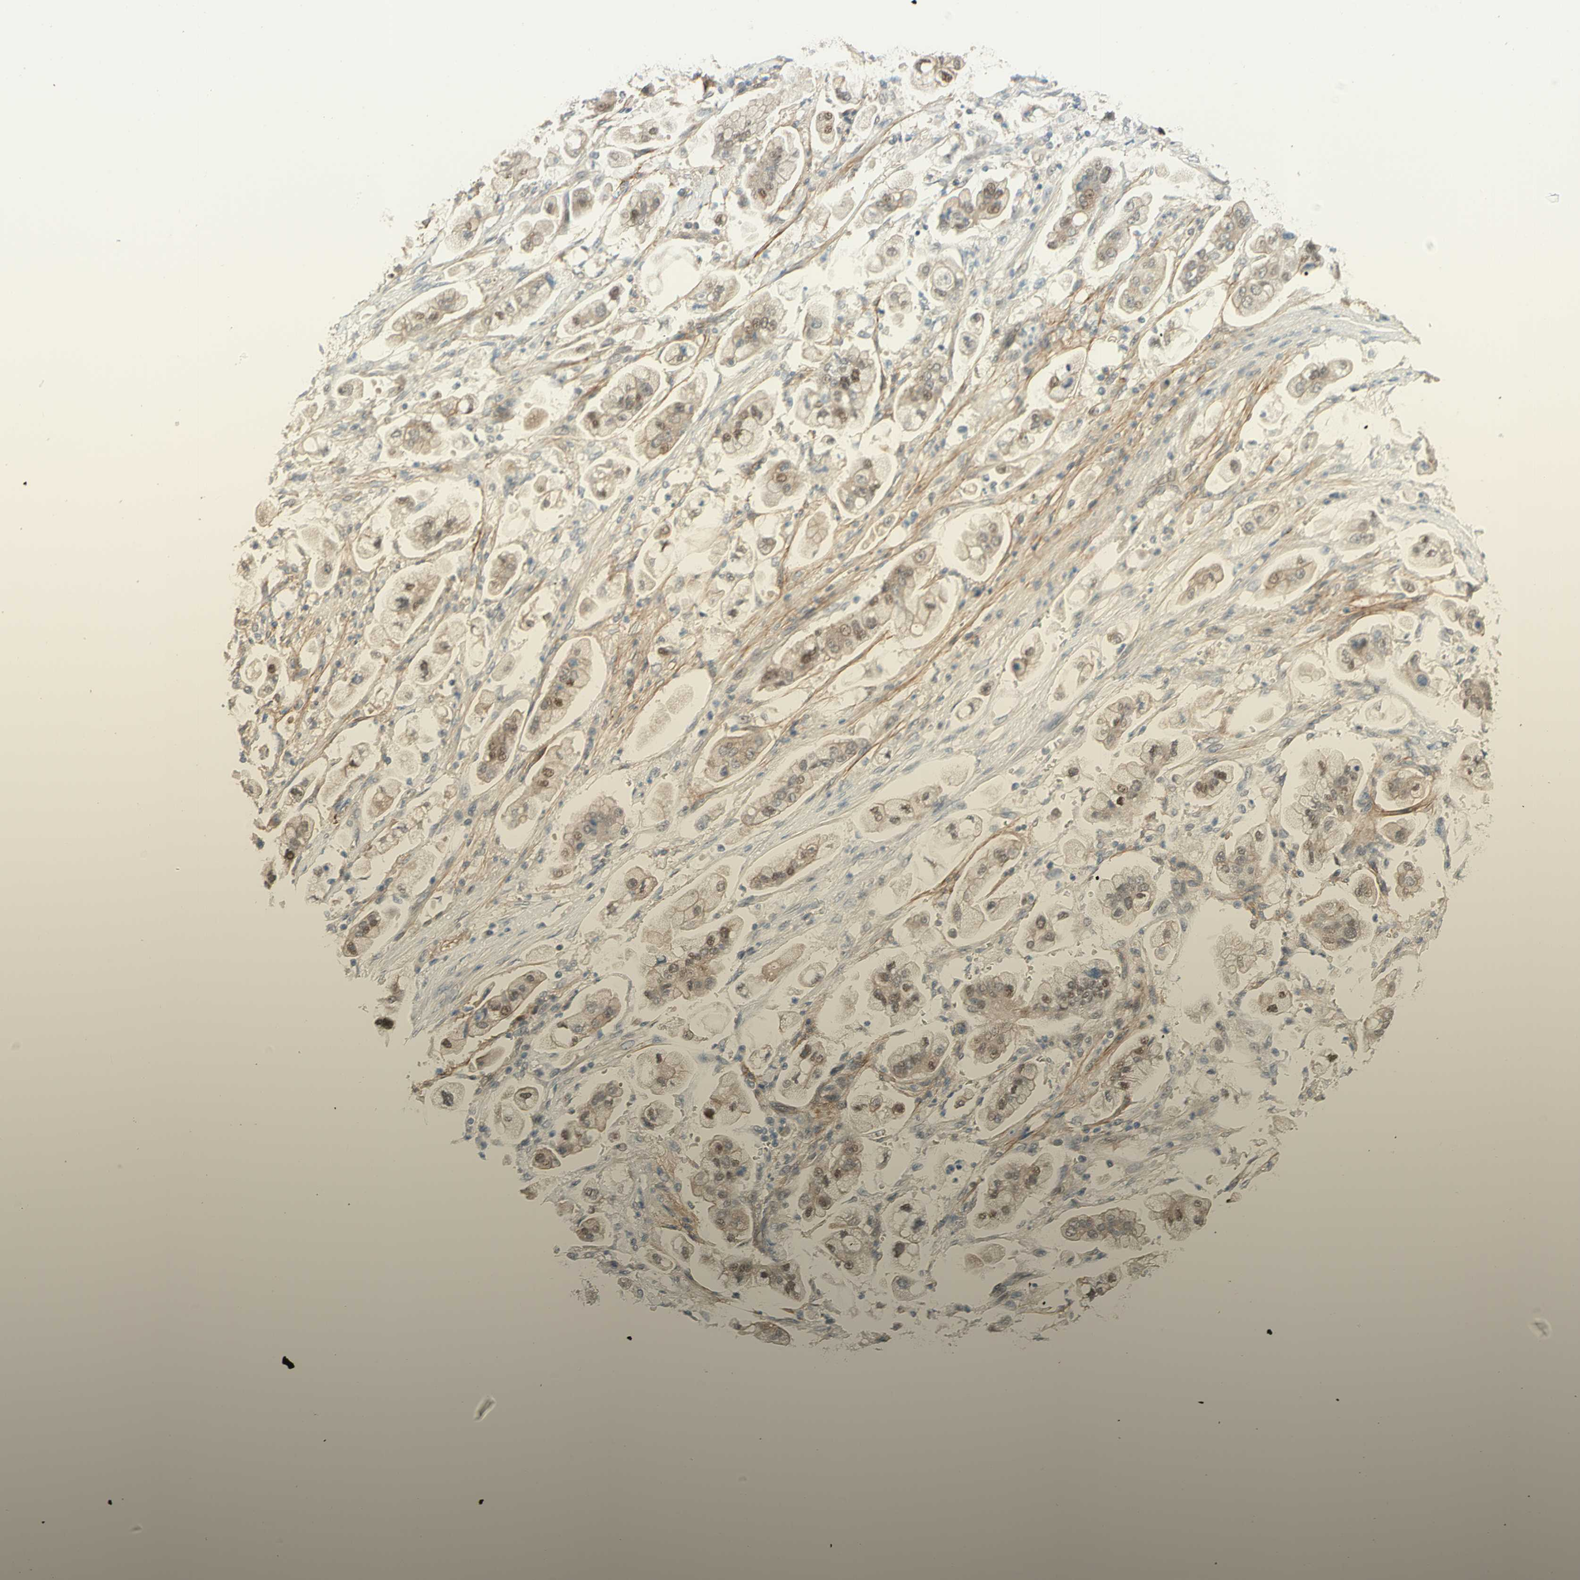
{"staining": {"intensity": "weak", "quantity": "25%-75%", "location": "cytoplasmic/membranous,nuclear"}, "tissue": "stomach cancer", "cell_type": "Tumor cells", "image_type": "cancer", "snomed": [{"axis": "morphology", "description": "Adenocarcinoma, NOS"}, {"axis": "topography", "description": "Stomach"}], "caption": "Protein expression analysis of human stomach cancer (adenocarcinoma) reveals weak cytoplasmic/membranous and nuclear expression in about 25%-75% of tumor cells. (DAB (3,3'-diaminobenzidine) = brown stain, brightfield microscopy at high magnification).", "gene": "ANGPT2", "patient": {"sex": "male", "age": 62}}